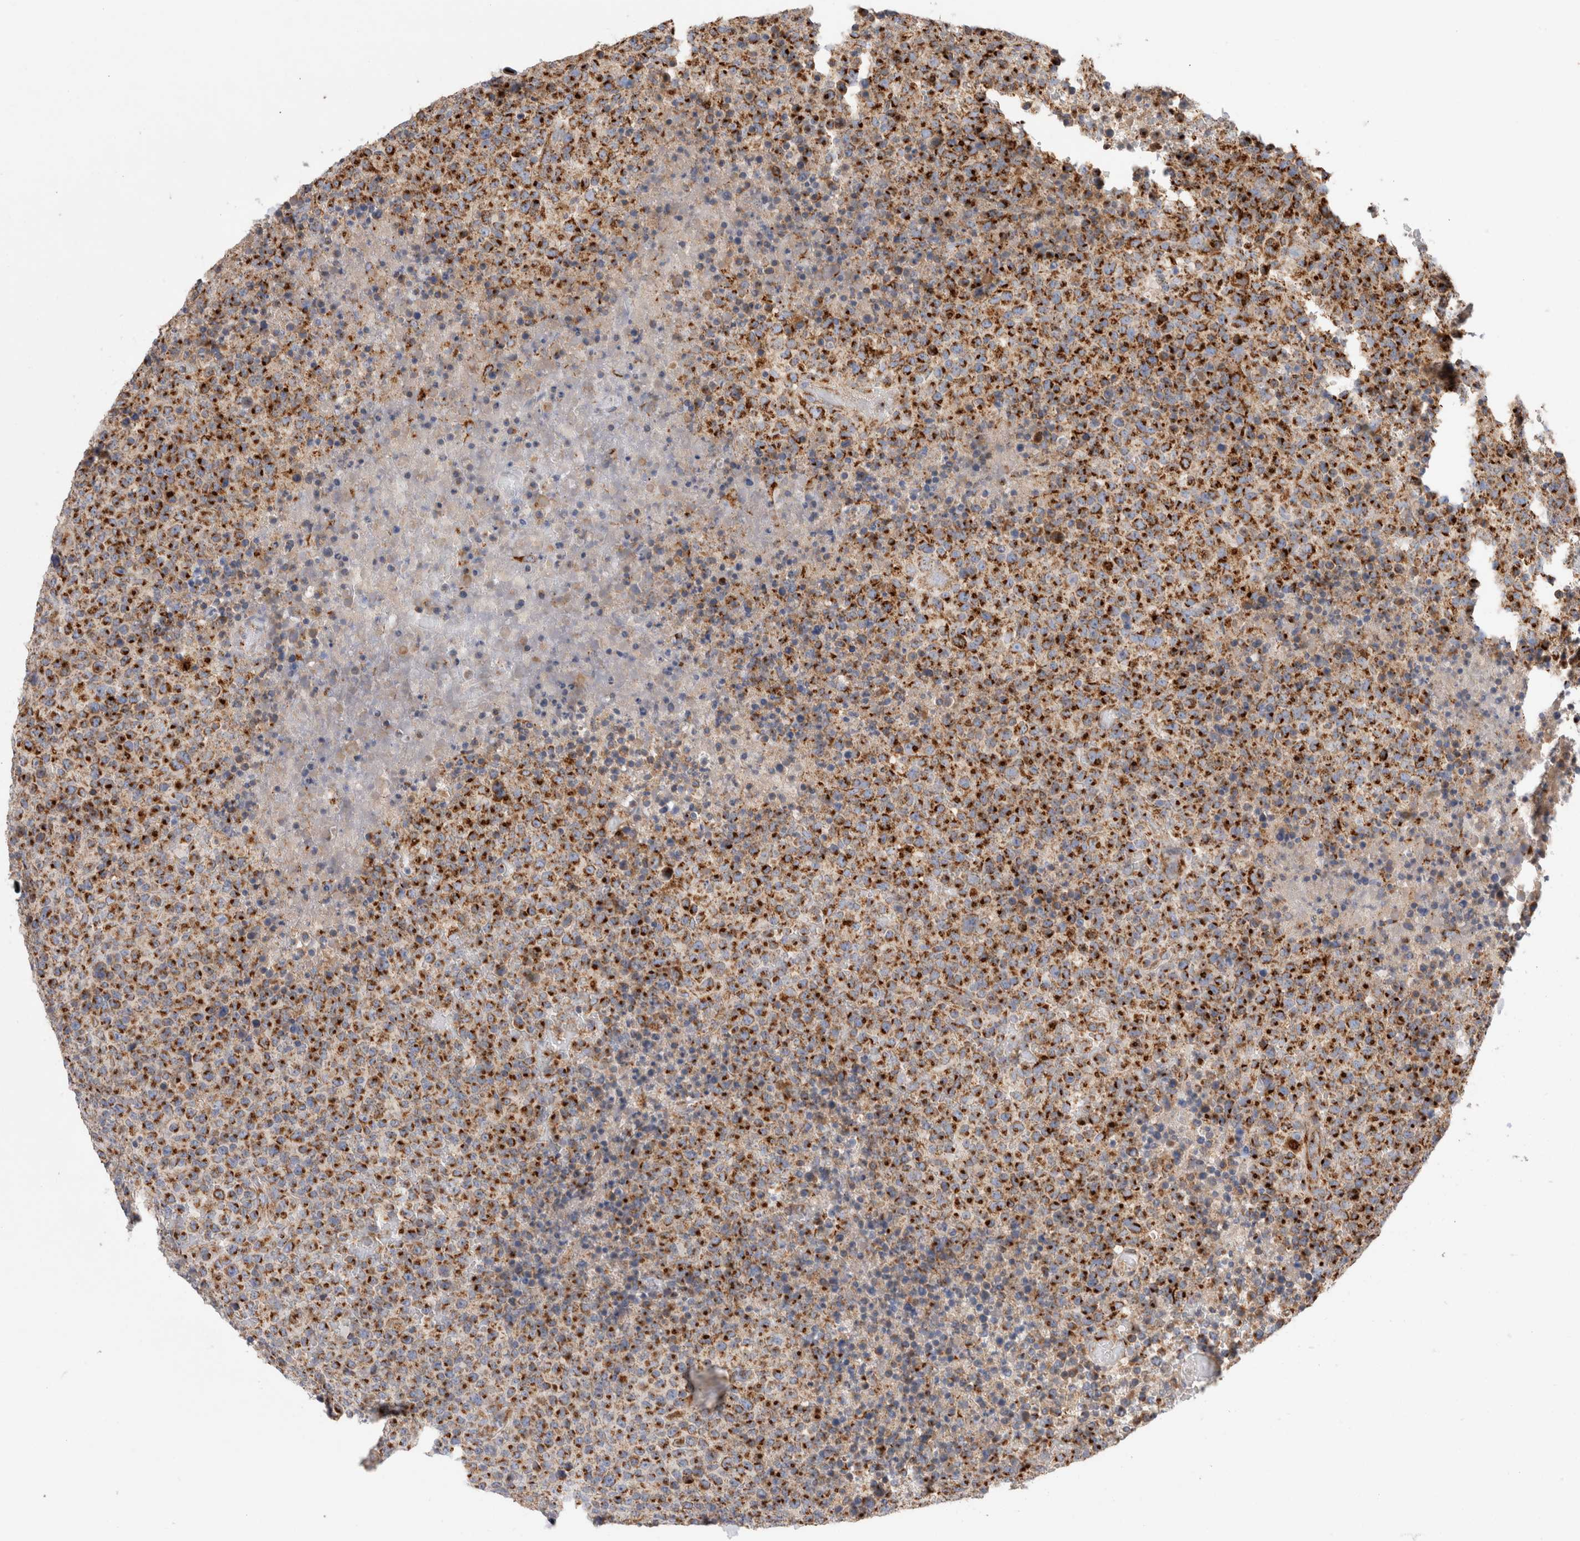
{"staining": {"intensity": "strong", "quantity": ">75%", "location": "cytoplasmic/membranous"}, "tissue": "lymphoma", "cell_type": "Tumor cells", "image_type": "cancer", "snomed": [{"axis": "morphology", "description": "Malignant lymphoma, non-Hodgkin's type, High grade"}, {"axis": "topography", "description": "Lymph node"}], "caption": "A brown stain highlights strong cytoplasmic/membranous expression of a protein in malignant lymphoma, non-Hodgkin's type (high-grade) tumor cells.", "gene": "IARS2", "patient": {"sex": "male", "age": 13}}